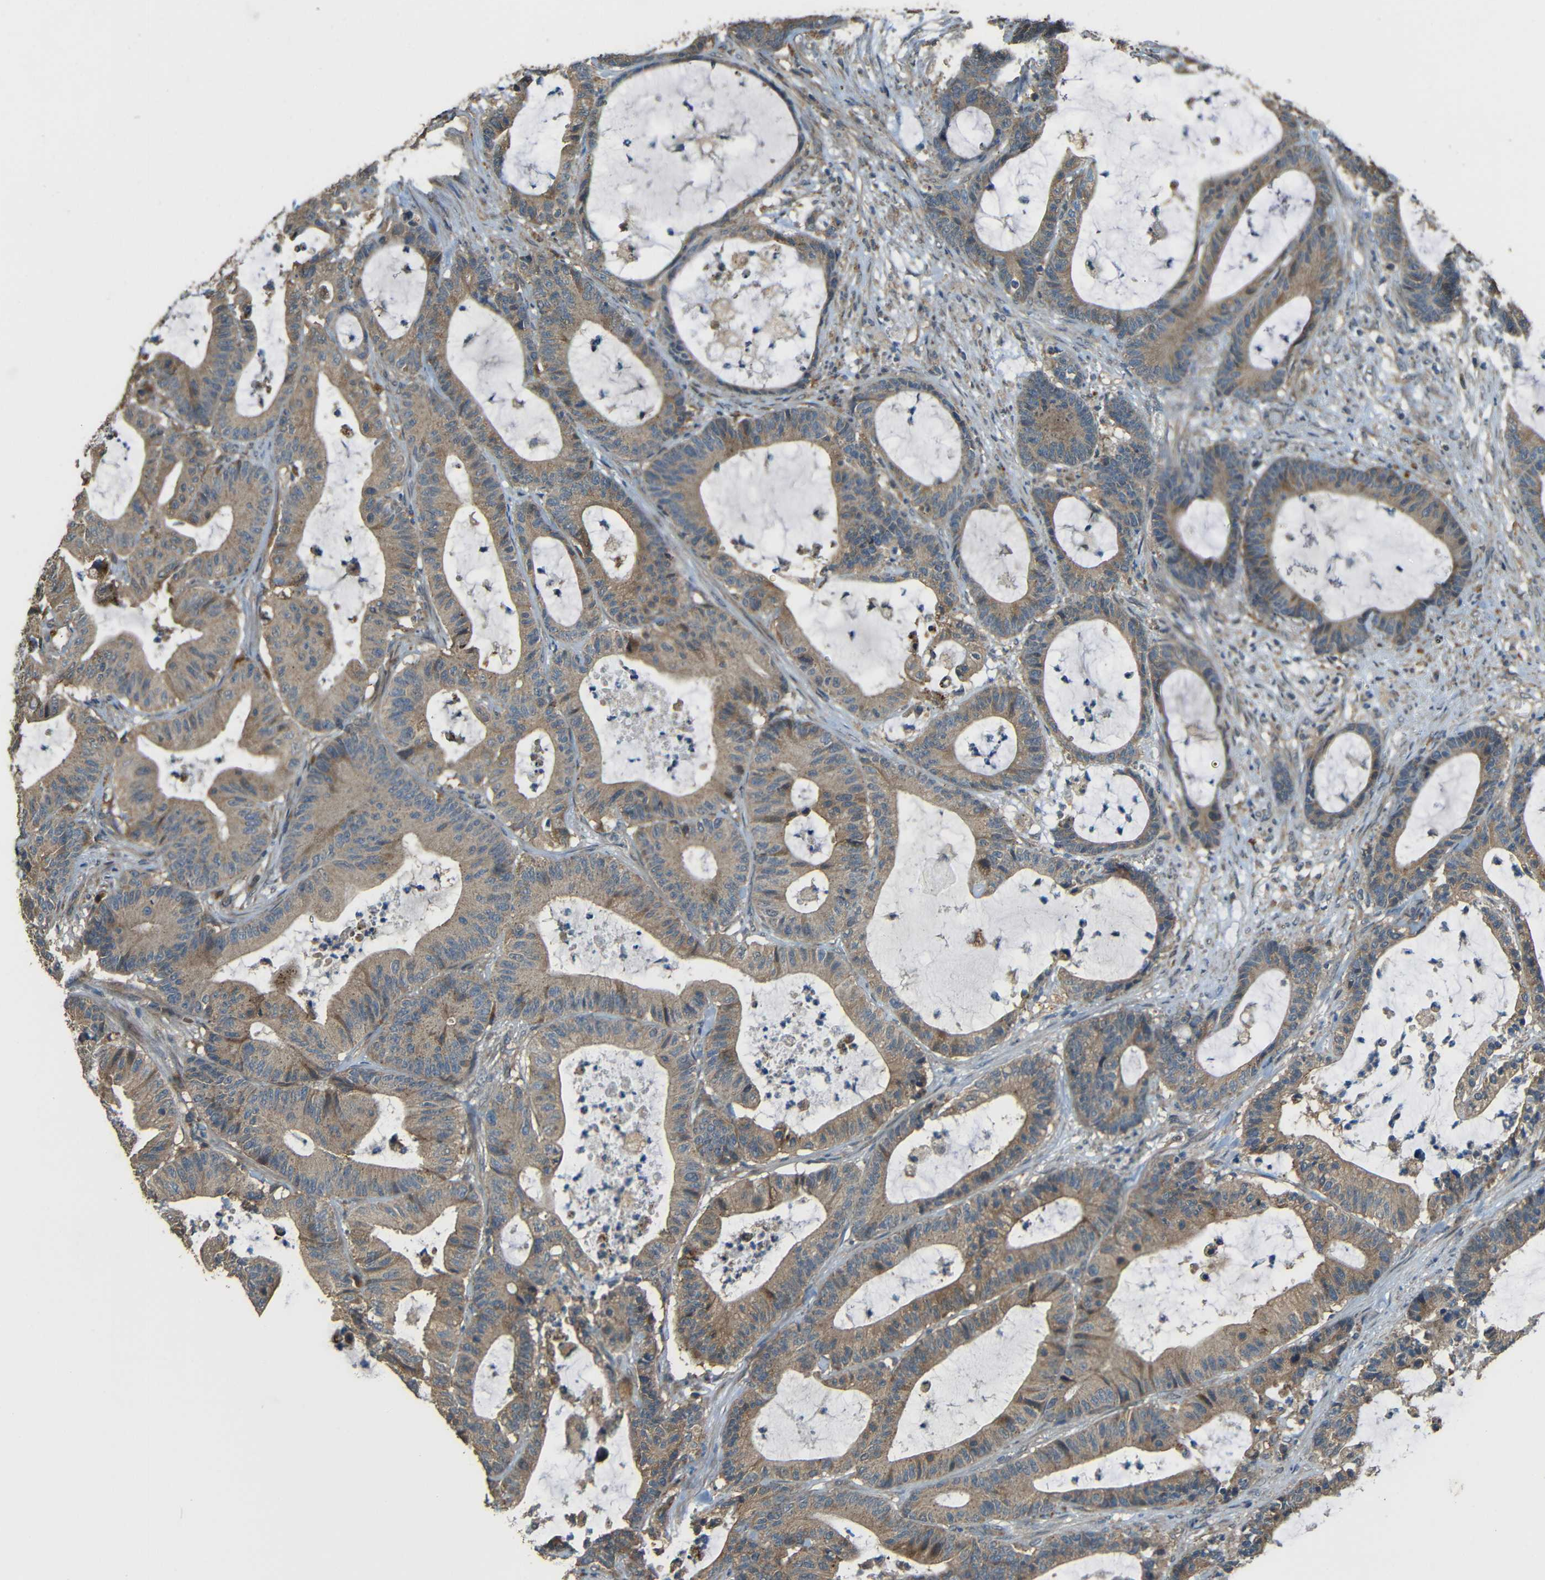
{"staining": {"intensity": "moderate", "quantity": ">75%", "location": "cytoplasmic/membranous"}, "tissue": "colorectal cancer", "cell_type": "Tumor cells", "image_type": "cancer", "snomed": [{"axis": "morphology", "description": "Adenocarcinoma, NOS"}, {"axis": "topography", "description": "Colon"}], "caption": "Human colorectal cancer (adenocarcinoma) stained with a brown dye displays moderate cytoplasmic/membranous positive positivity in about >75% of tumor cells.", "gene": "ACACA", "patient": {"sex": "female", "age": 84}}